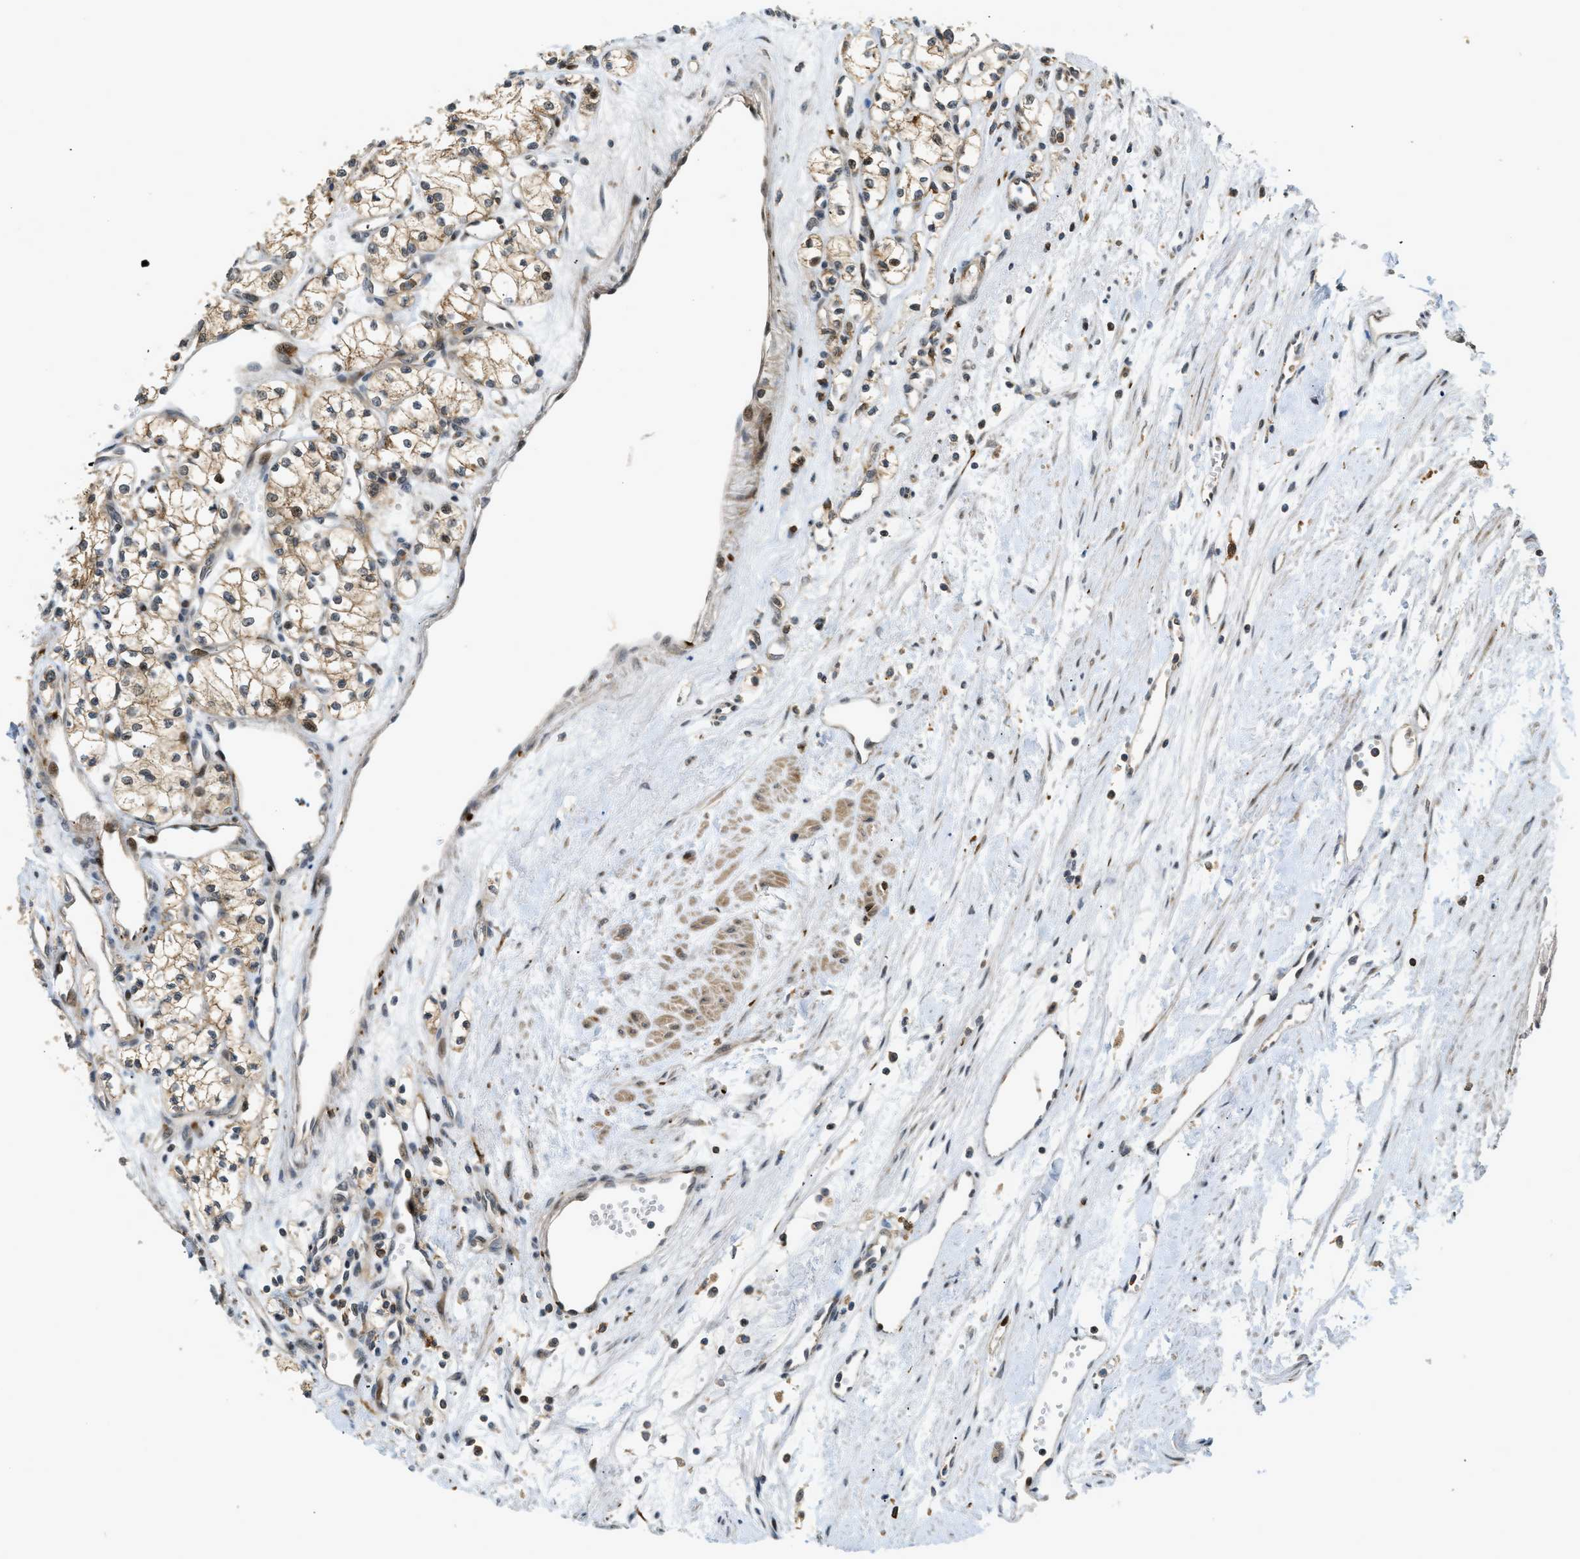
{"staining": {"intensity": "moderate", "quantity": ">75%", "location": "cytoplasmic/membranous,nuclear"}, "tissue": "renal cancer", "cell_type": "Tumor cells", "image_type": "cancer", "snomed": [{"axis": "morphology", "description": "Adenocarcinoma, NOS"}, {"axis": "topography", "description": "Kidney"}], "caption": "Protein staining of adenocarcinoma (renal) tissue reveals moderate cytoplasmic/membranous and nuclear positivity in approximately >75% of tumor cells.", "gene": "TRAPPC14", "patient": {"sex": "male", "age": 59}}